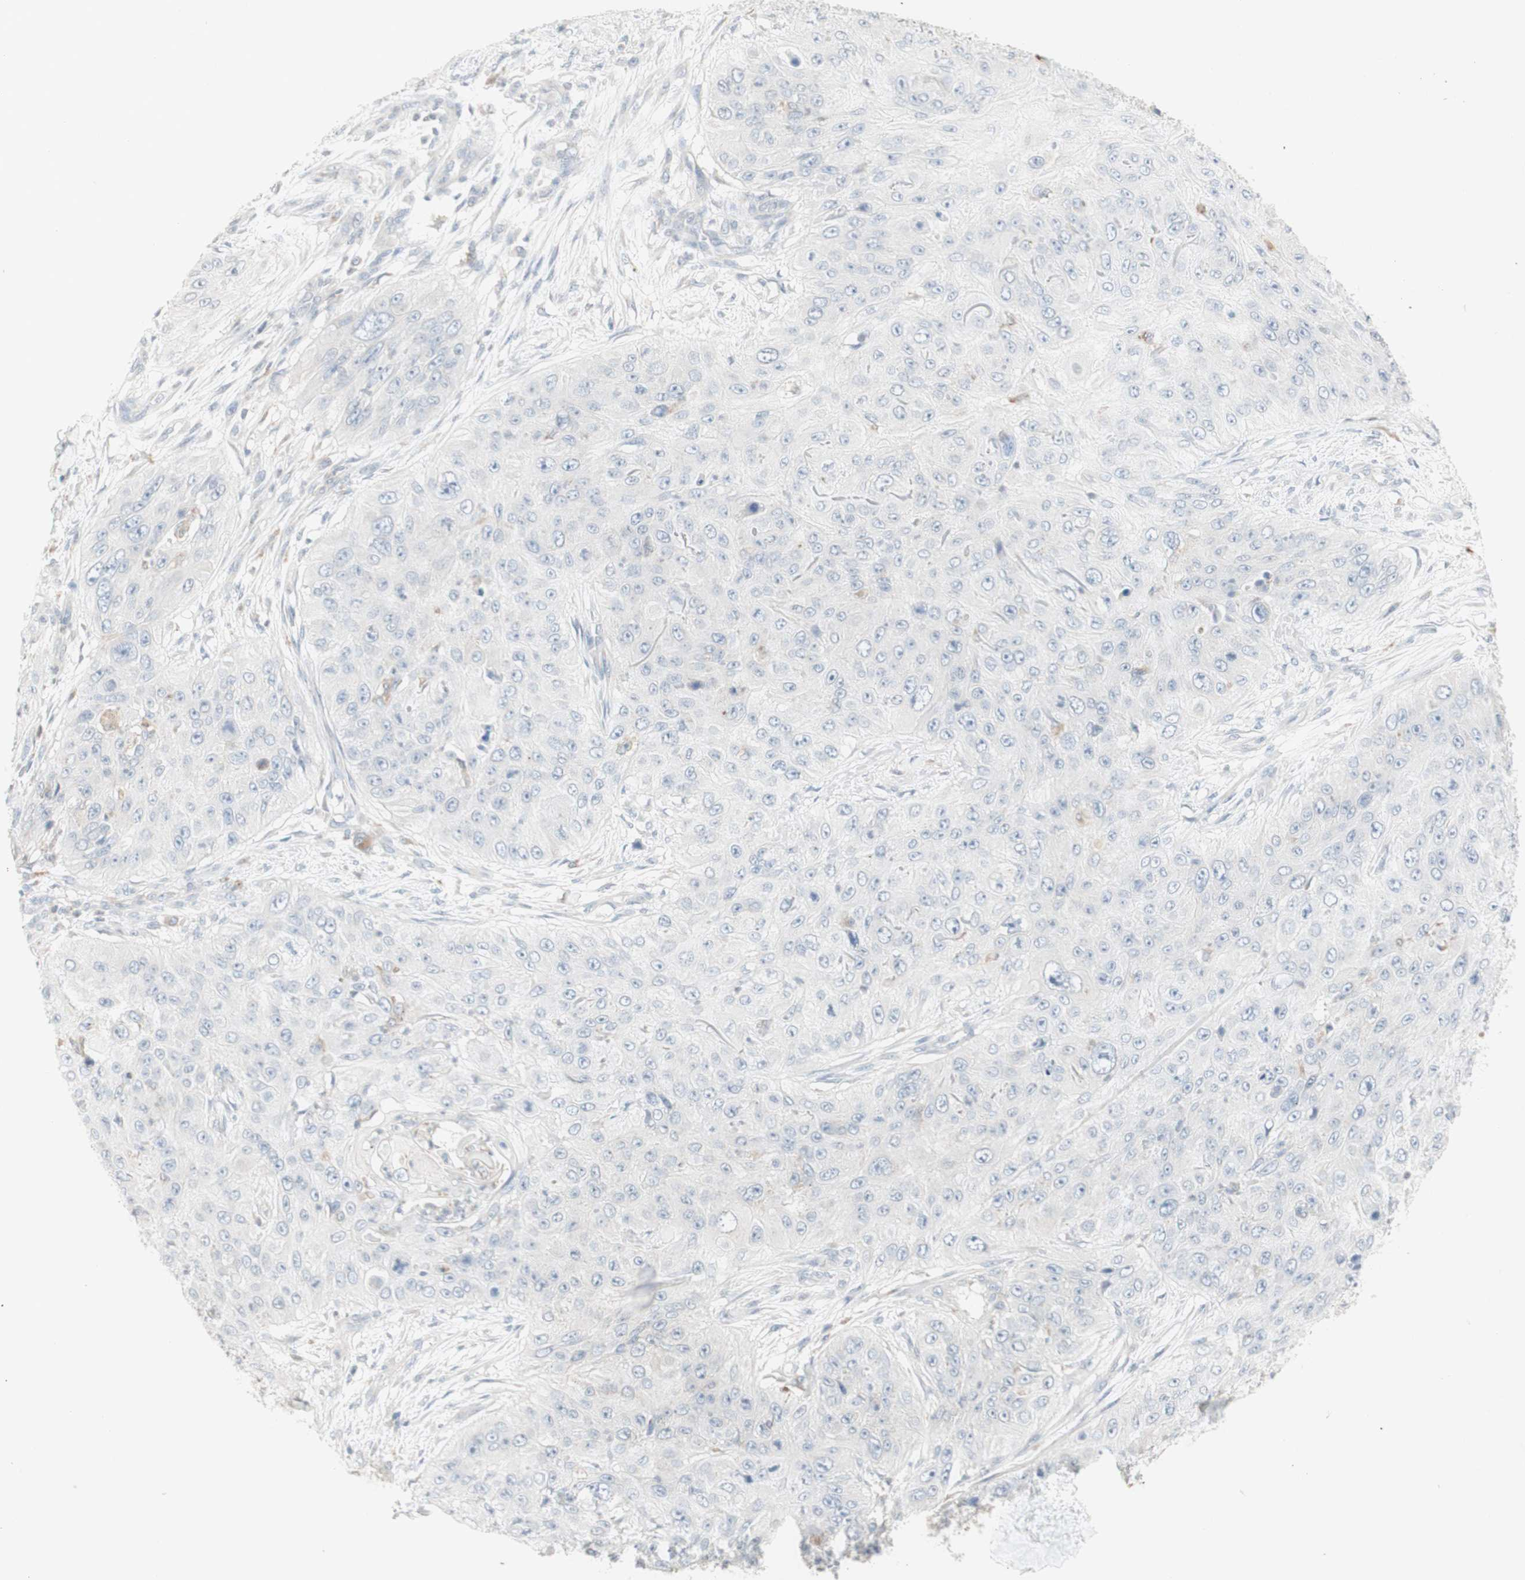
{"staining": {"intensity": "negative", "quantity": "none", "location": "none"}, "tissue": "skin cancer", "cell_type": "Tumor cells", "image_type": "cancer", "snomed": [{"axis": "morphology", "description": "Squamous cell carcinoma, NOS"}, {"axis": "topography", "description": "Skin"}], "caption": "Protein analysis of squamous cell carcinoma (skin) displays no significant staining in tumor cells.", "gene": "ATP6V1B1", "patient": {"sex": "female", "age": 80}}